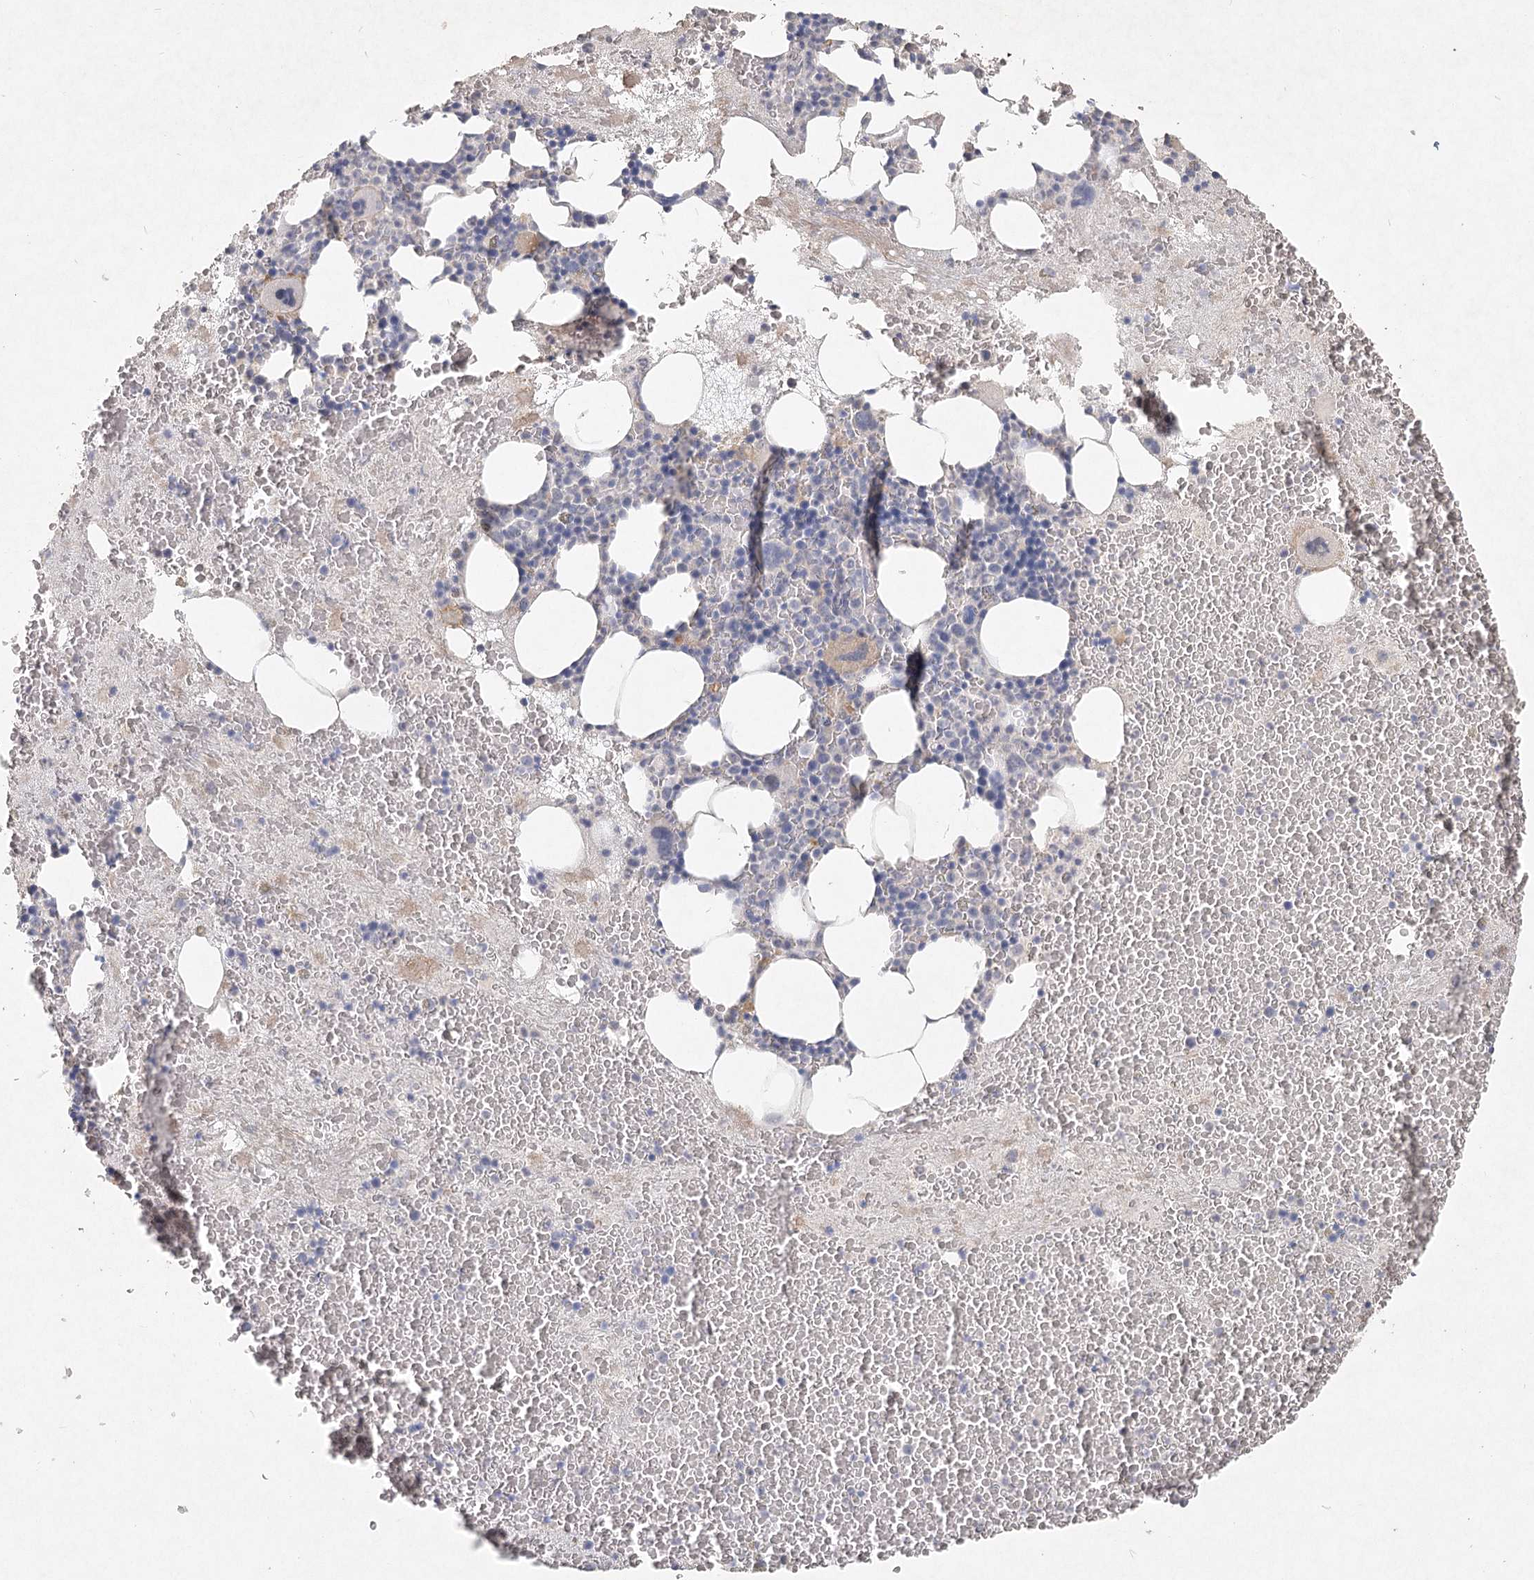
{"staining": {"intensity": "weak", "quantity": "<25%", "location": "cytoplasmic/membranous"}, "tissue": "bone marrow", "cell_type": "Hematopoietic cells", "image_type": "normal", "snomed": [{"axis": "morphology", "description": "Normal tissue, NOS"}, {"axis": "topography", "description": "Bone marrow"}], "caption": "IHC photomicrograph of benign bone marrow: human bone marrow stained with DAB (3,3'-diaminobenzidine) shows no significant protein expression in hematopoietic cells.", "gene": "ARSI", "patient": {"sex": "male", "age": 36}}